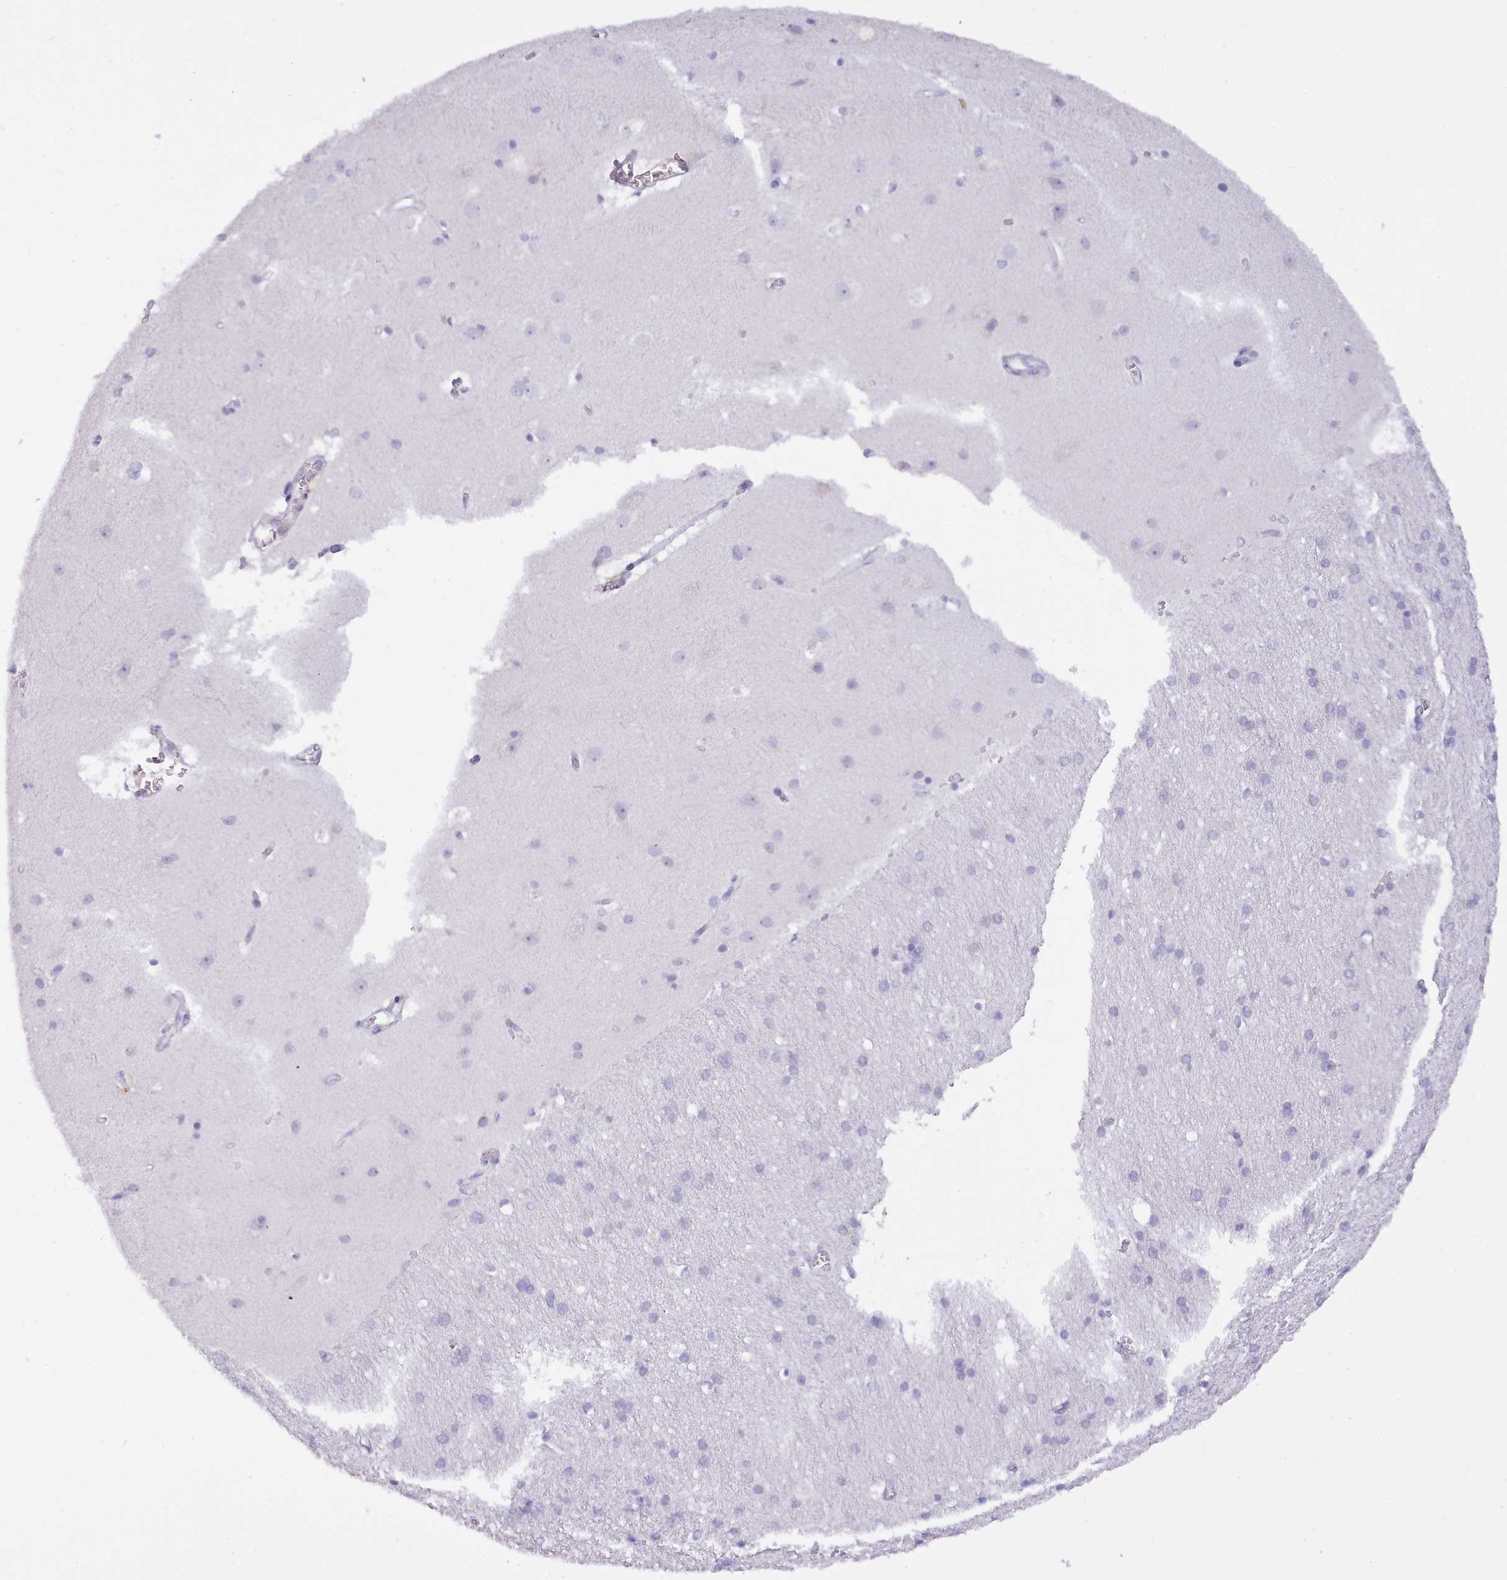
{"staining": {"intensity": "negative", "quantity": "none", "location": "none"}, "tissue": "cerebral cortex", "cell_type": "Endothelial cells", "image_type": "normal", "snomed": [{"axis": "morphology", "description": "Normal tissue, NOS"}, {"axis": "topography", "description": "Cerebral cortex"}], "caption": "DAB (3,3'-diaminobenzidine) immunohistochemical staining of benign human cerebral cortex displays no significant expression in endothelial cells.", "gene": "CYP2A13", "patient": {"sex": "male", "age": 54}}